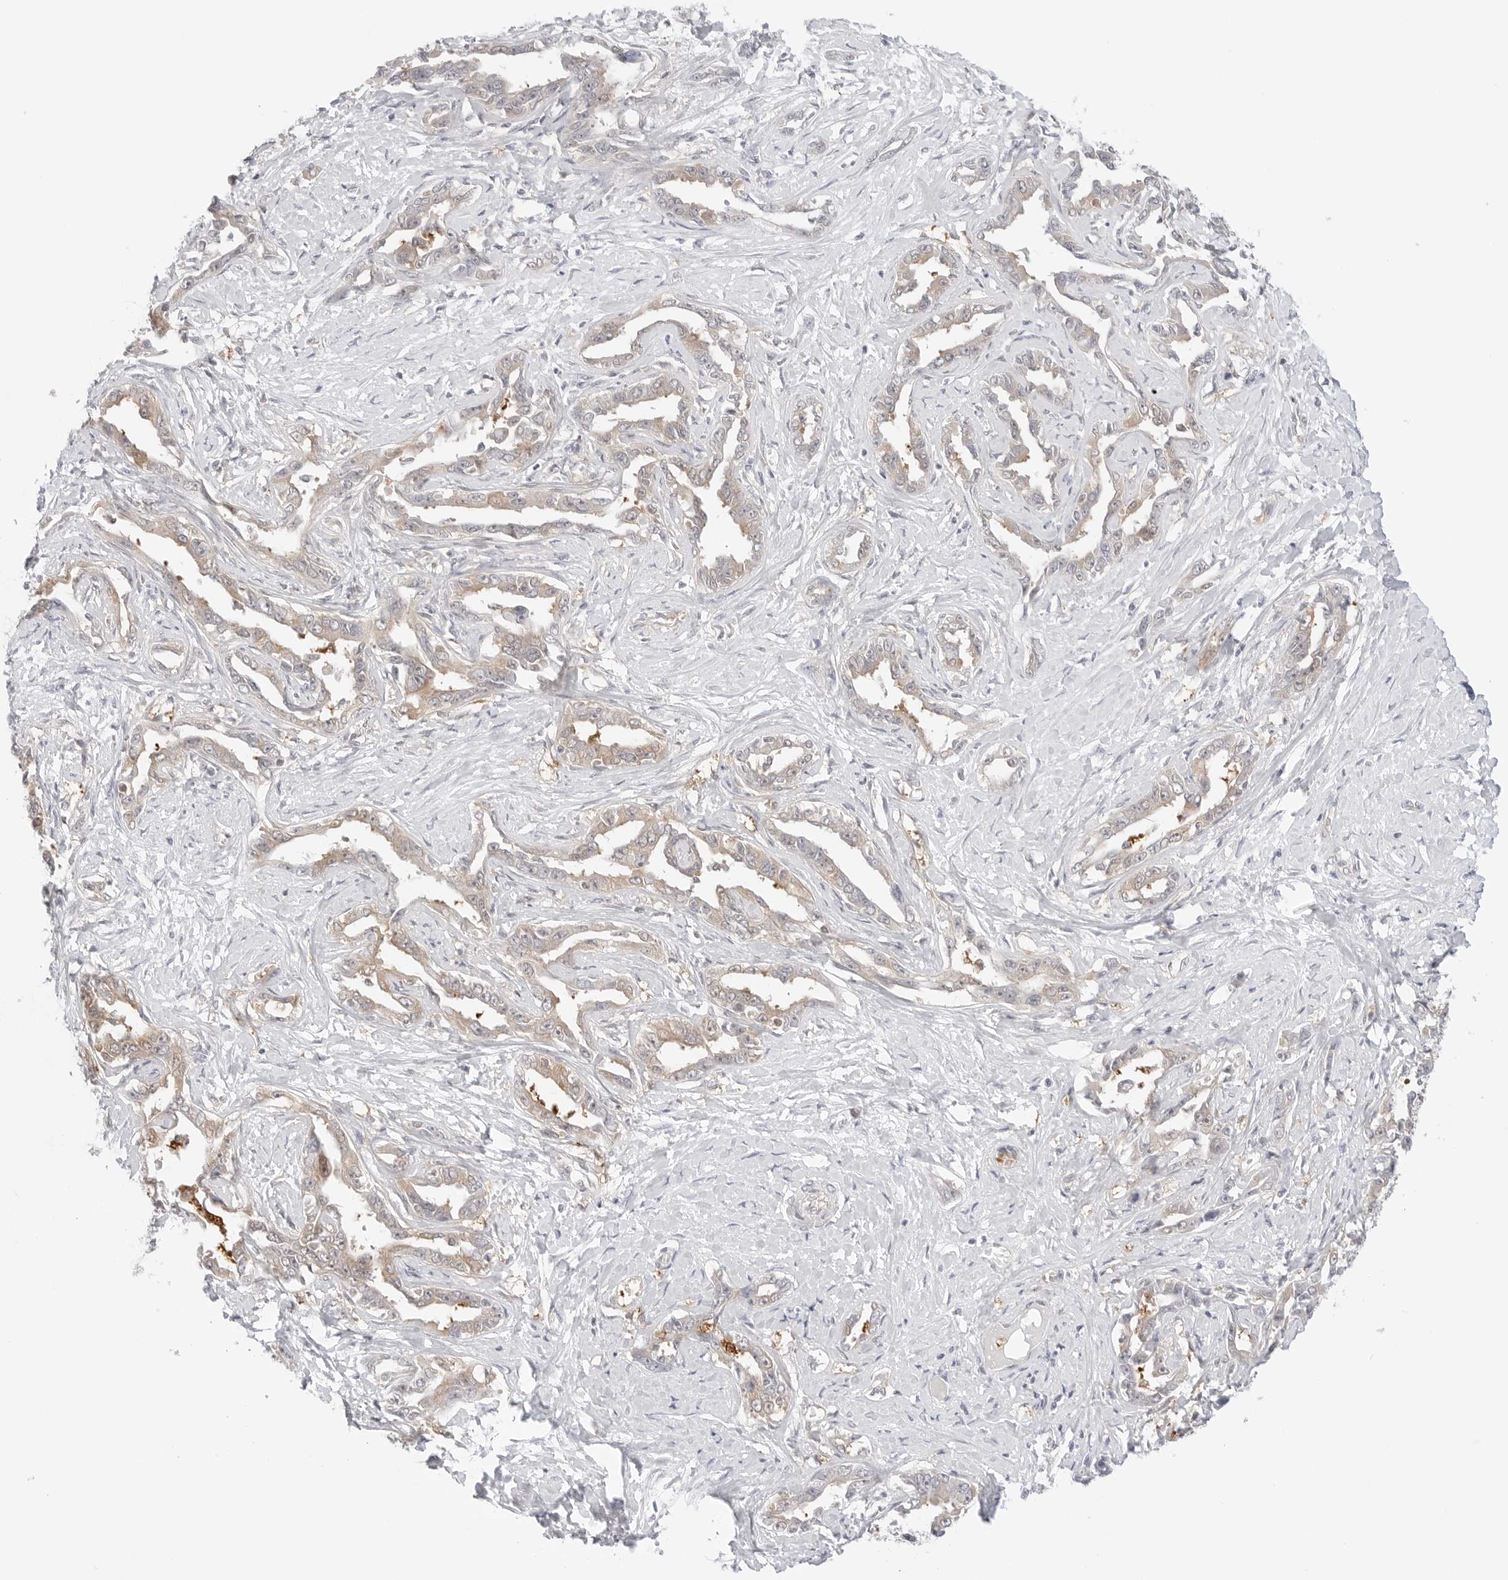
{"staining": {"intensity": "weak", "quantity": ">75%", "location": "cytoplasmic/membranous"}, "tissue": "liver cancer", "cell_type": "Tumor cells", "image_type": "cancer", "snomed": [{"axis": "morphology", "description": "Cholangiocarcinoma"}, {"axis": "topography", "description": "Liver"}], "caption": "Liver cancer (cholangiocarcinoma) stained with immunohistochemistry (IHC) exhibits weak cytoplasmic/membranous staining in approximately >75% of tumor cells.", "gene": "NUDC", "patient": {"sex": "male", "age": 59}}